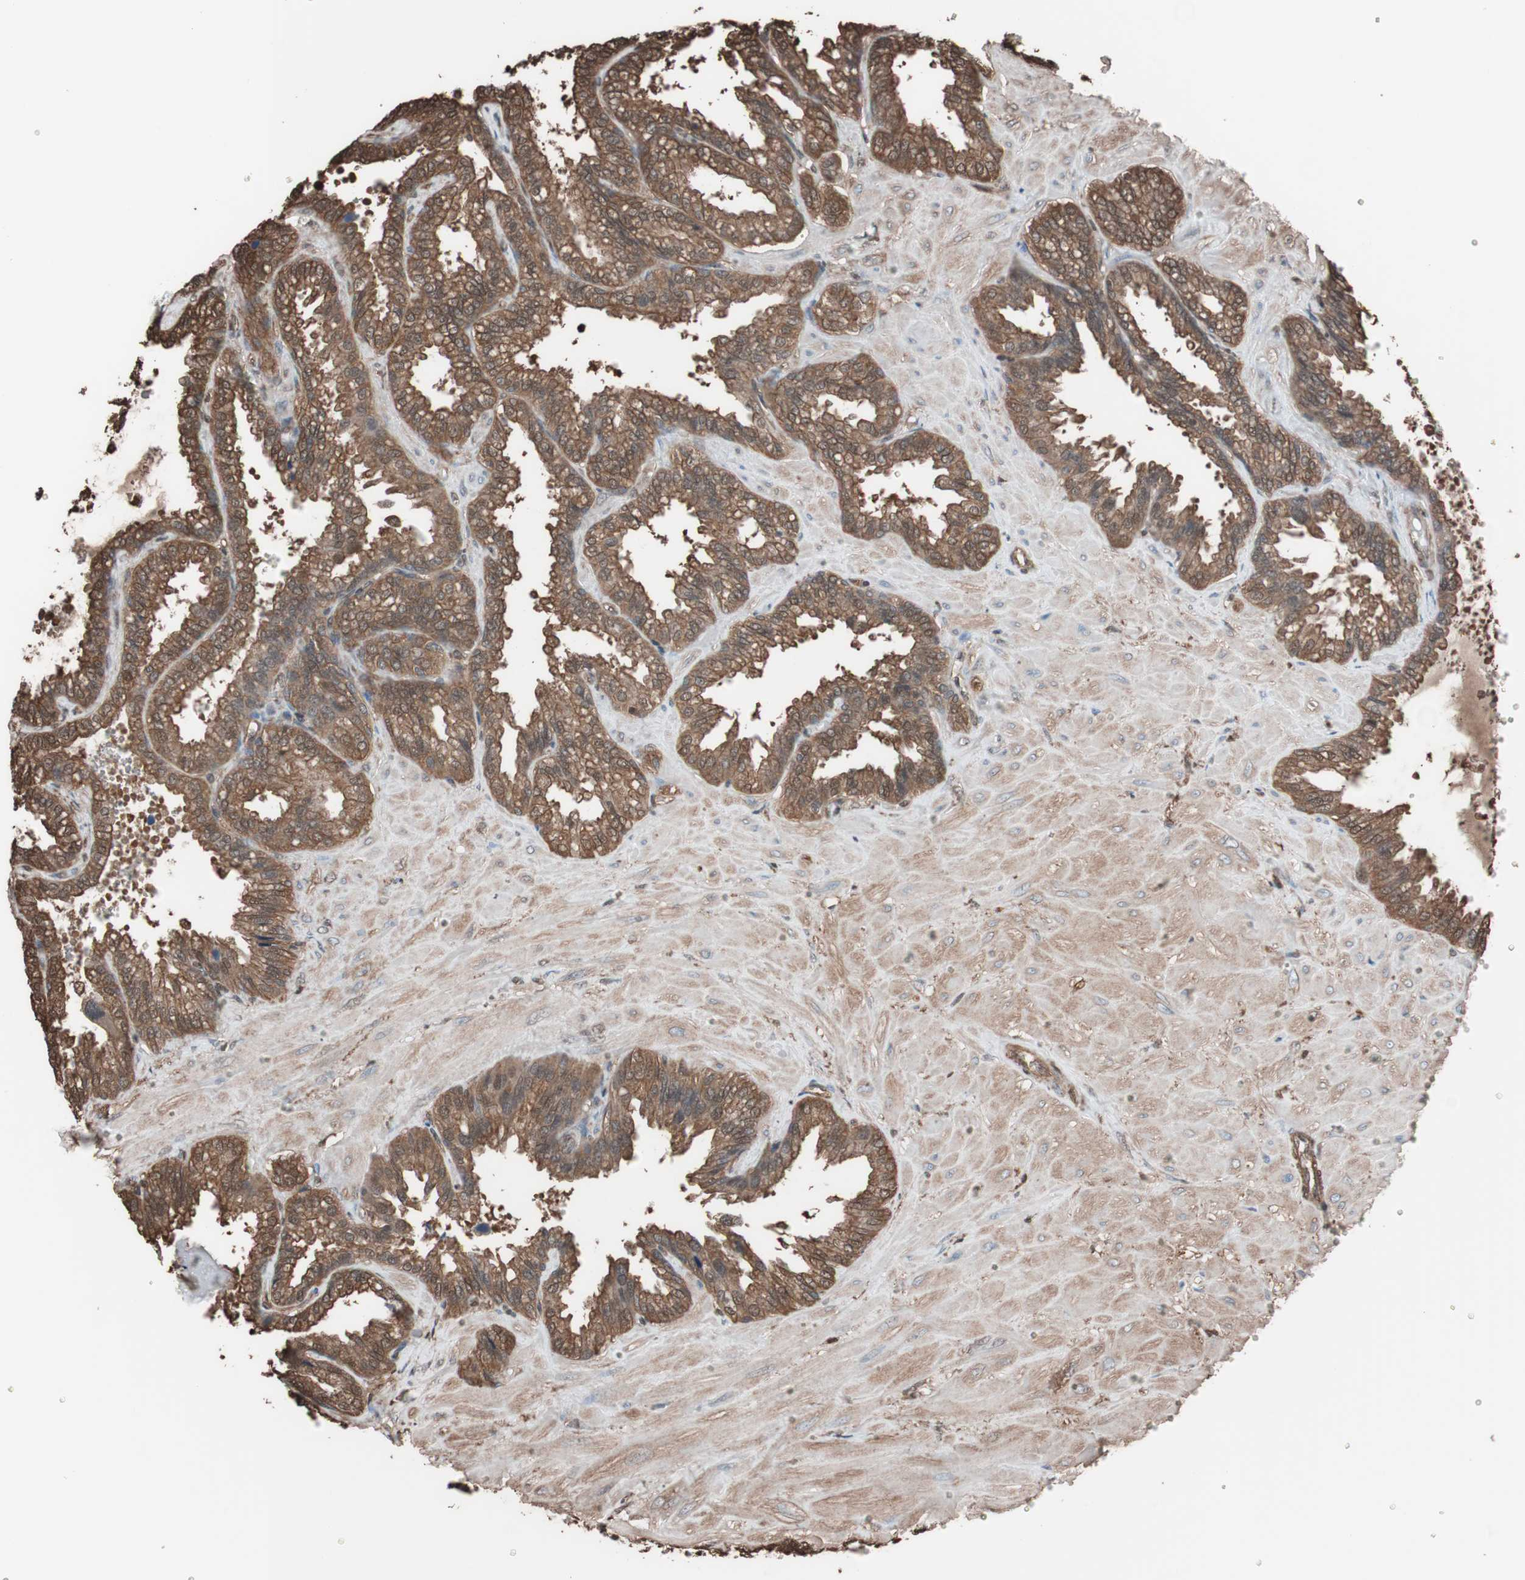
{"staining": {"intensity": "strong", "quantity": ">75%", "location": "cytoplasmic/membranous,nuclear"}, "tissue": "seminal vesicle", "cell_type": "Glandular cells", "image_type": "normal", "snomed": [{"axis": "morphology", "description": "Normal tissue, NOS"}, {"axis": "topography", "description": "Seminal veicle"}], "caption": "Immunohistochemical staining of benign human seminal vesicle displays strong cytoplasmic/membranous,nuclear protein staining in approximately >75% of glandular cells. (Brightfield microscopy of DAB IHC at high magnification).", "gene": "CALM2", "patient": {"sex": "male", "age": 46}}